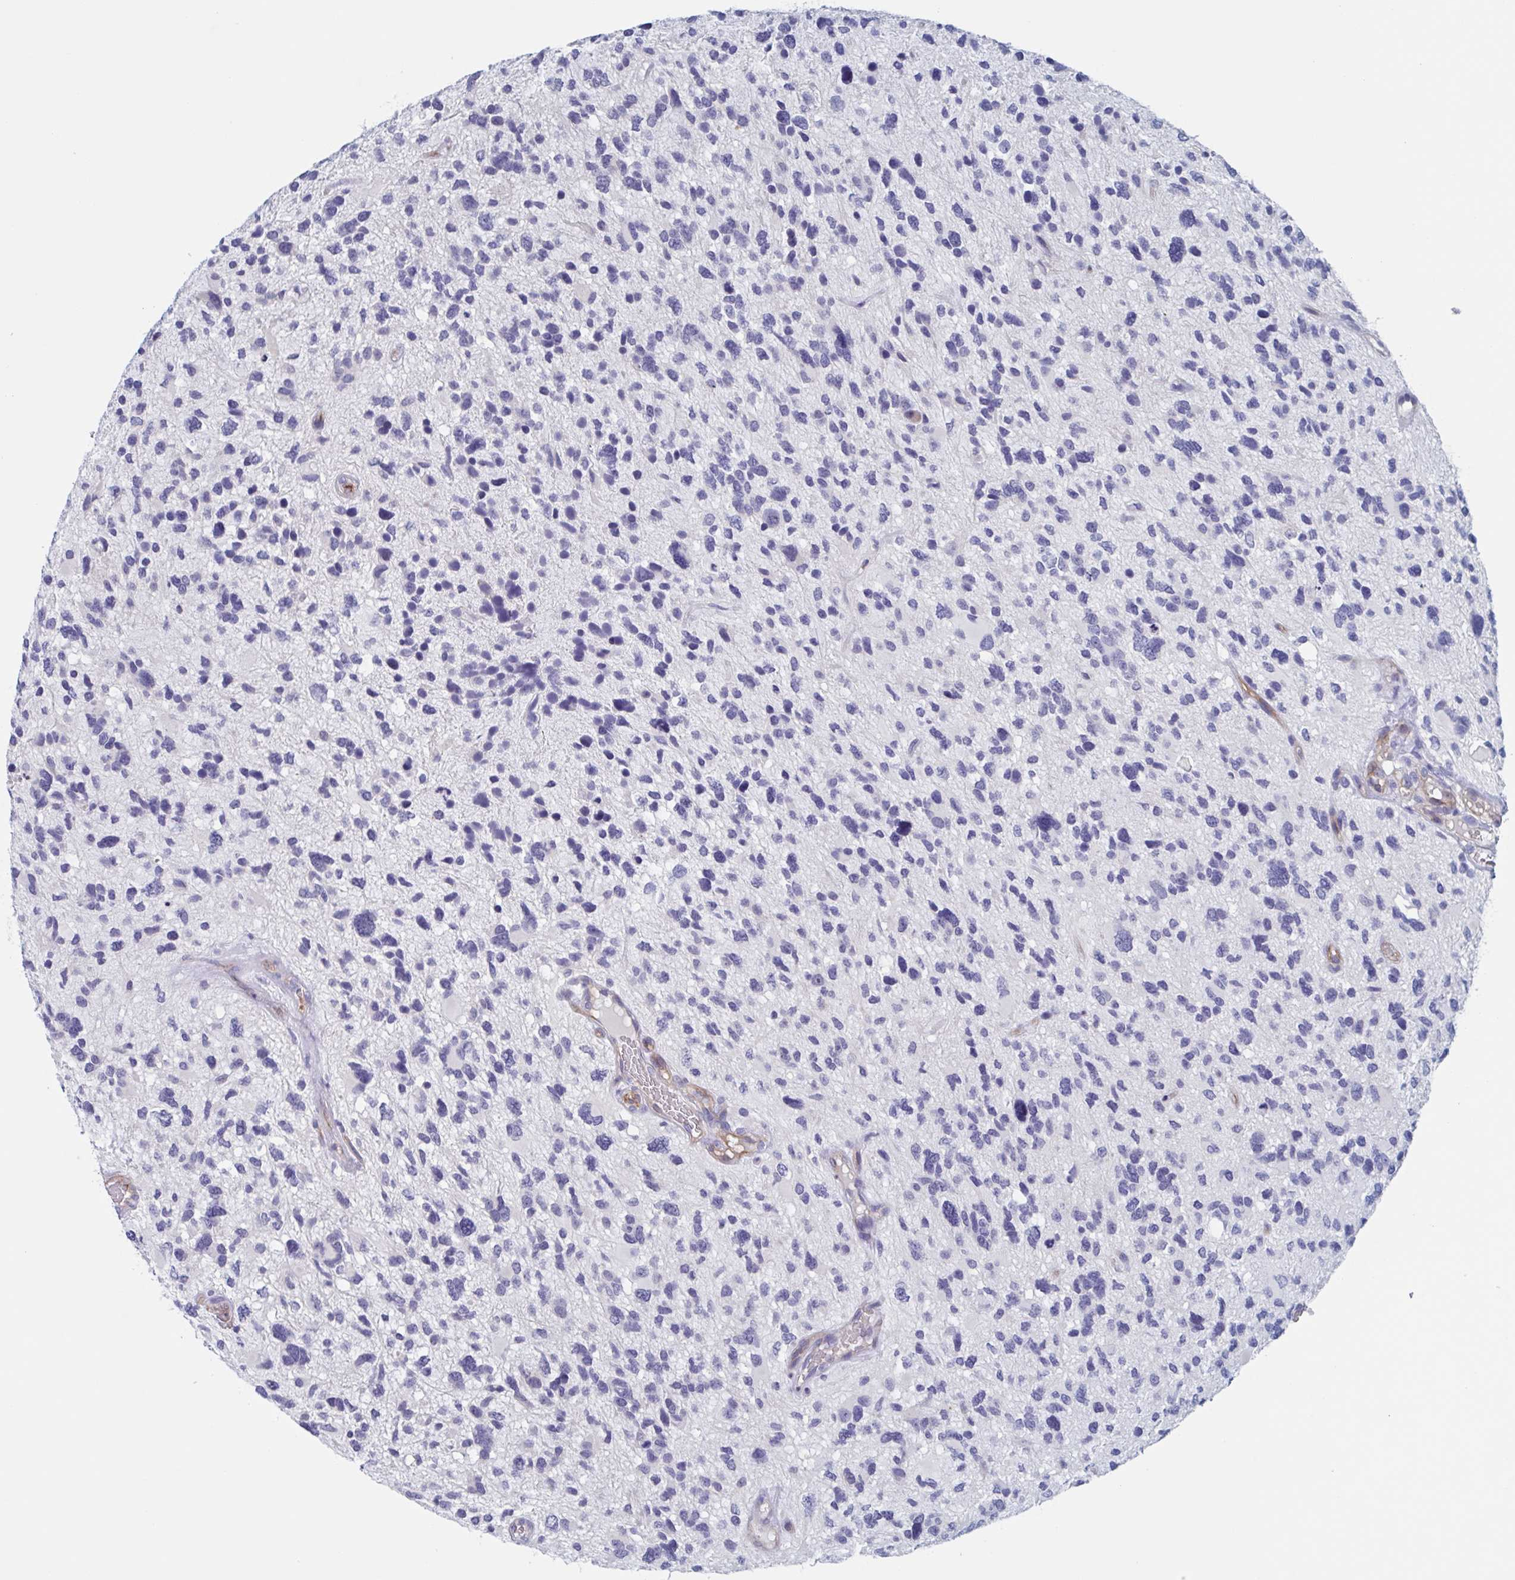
{"staining": {"intensity": "negative", "quantity": "none", "location": "none"}, "tissue": "glioma", "cell_type": "Tumor cells", "image_type": "cancer", "snomed": [{"axis": "morphology", "description": "Glioma, malignant, High grade"}, {"axis": "topography", "description": "Brain"}], "caption": "Tumor cells show no significant protein expression in malignant glioma (high-grade).", "gene": "ST14", "patient": {"sex": "female", "age": 11}}